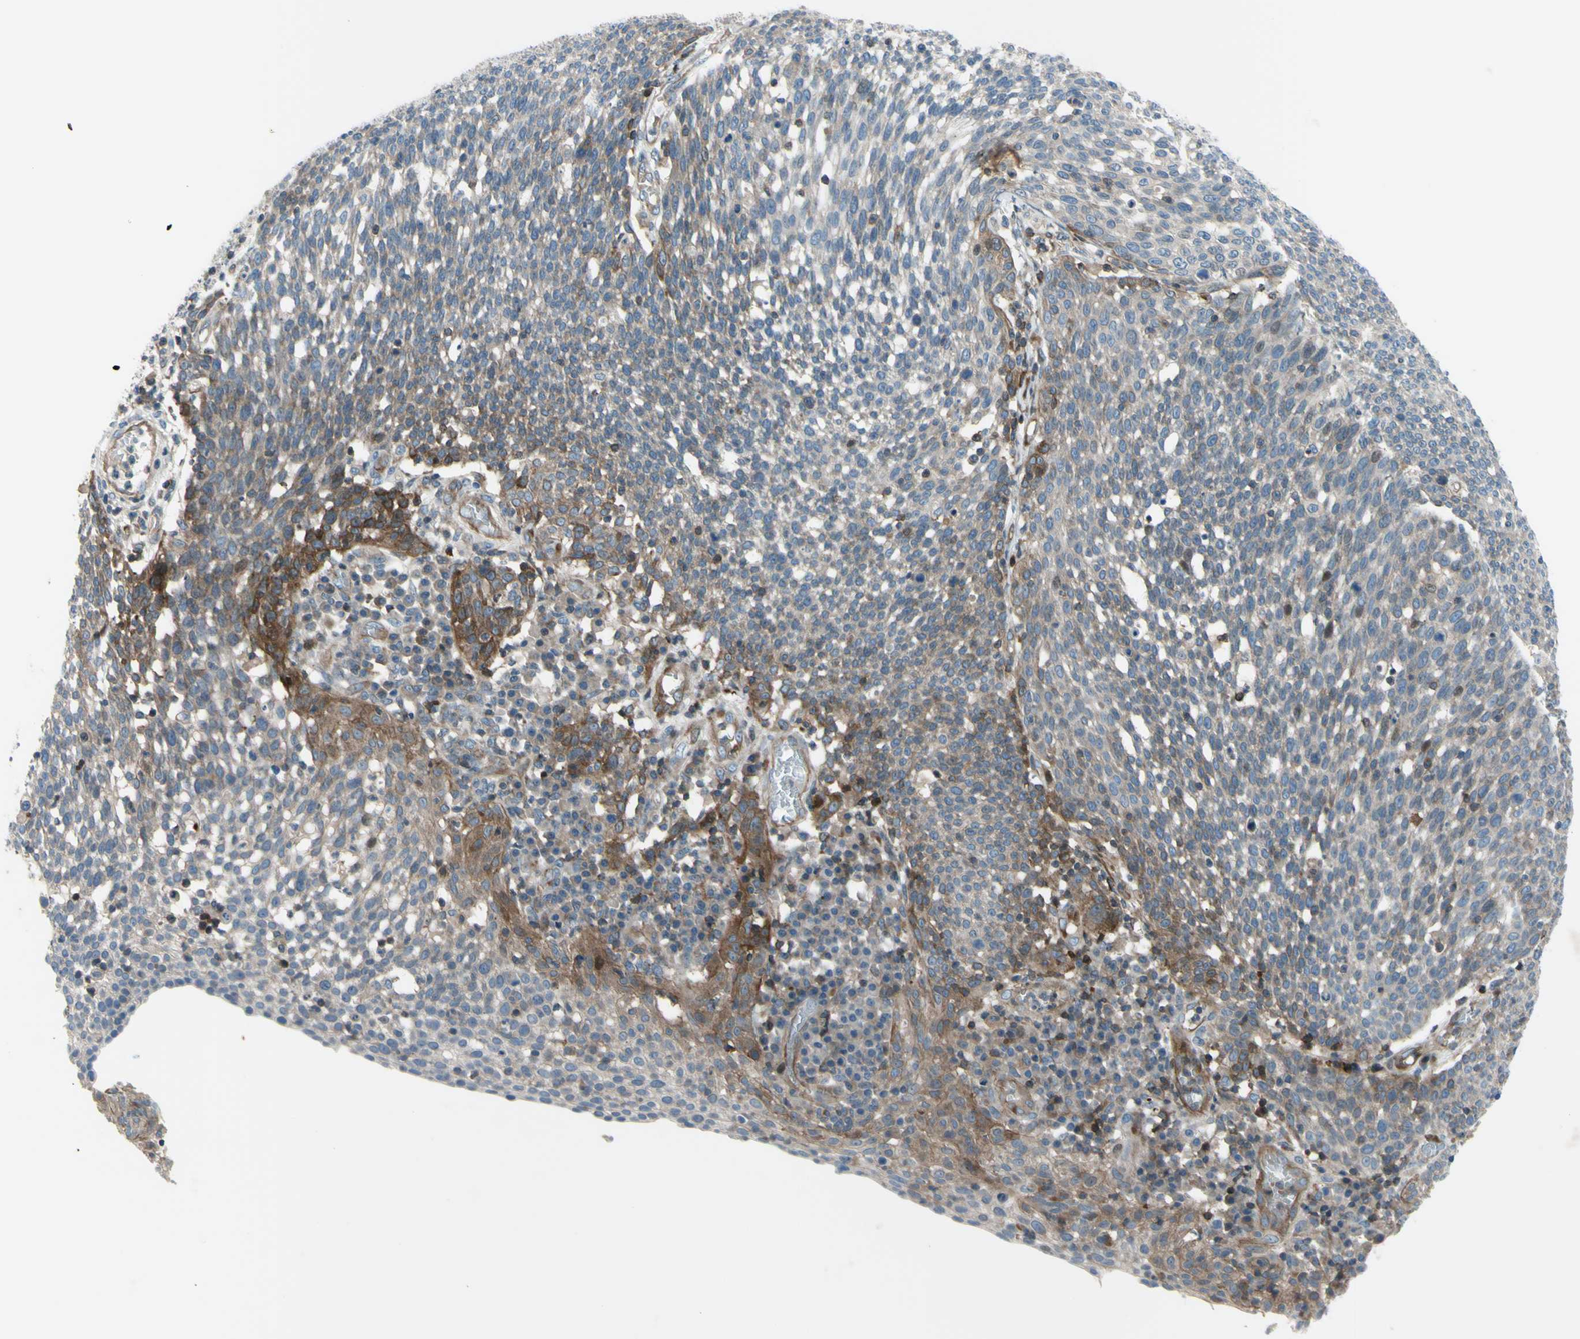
{"staining": {"intensity": "moderate", "quantity": "<25%", "location": "cytoplasmic/membranous"}, "tissue": "cervical cancer", "cell_type": "Tumor cells", "image_type": "cancer", "snomed": [{"axis": "morphology", "description": "Squamous cell carcinoma, NOS"}, {"axis": "topography", "description": "Cervix"}], "caption": "Cervical squamous cell carcinoma stained for a protein (brown) reveals moderate cytoplasmic/membranous positive positivity in about <25% of tumor cells.", "gene": "PAK2", "patient": {"sex": "female", "age": 34}}